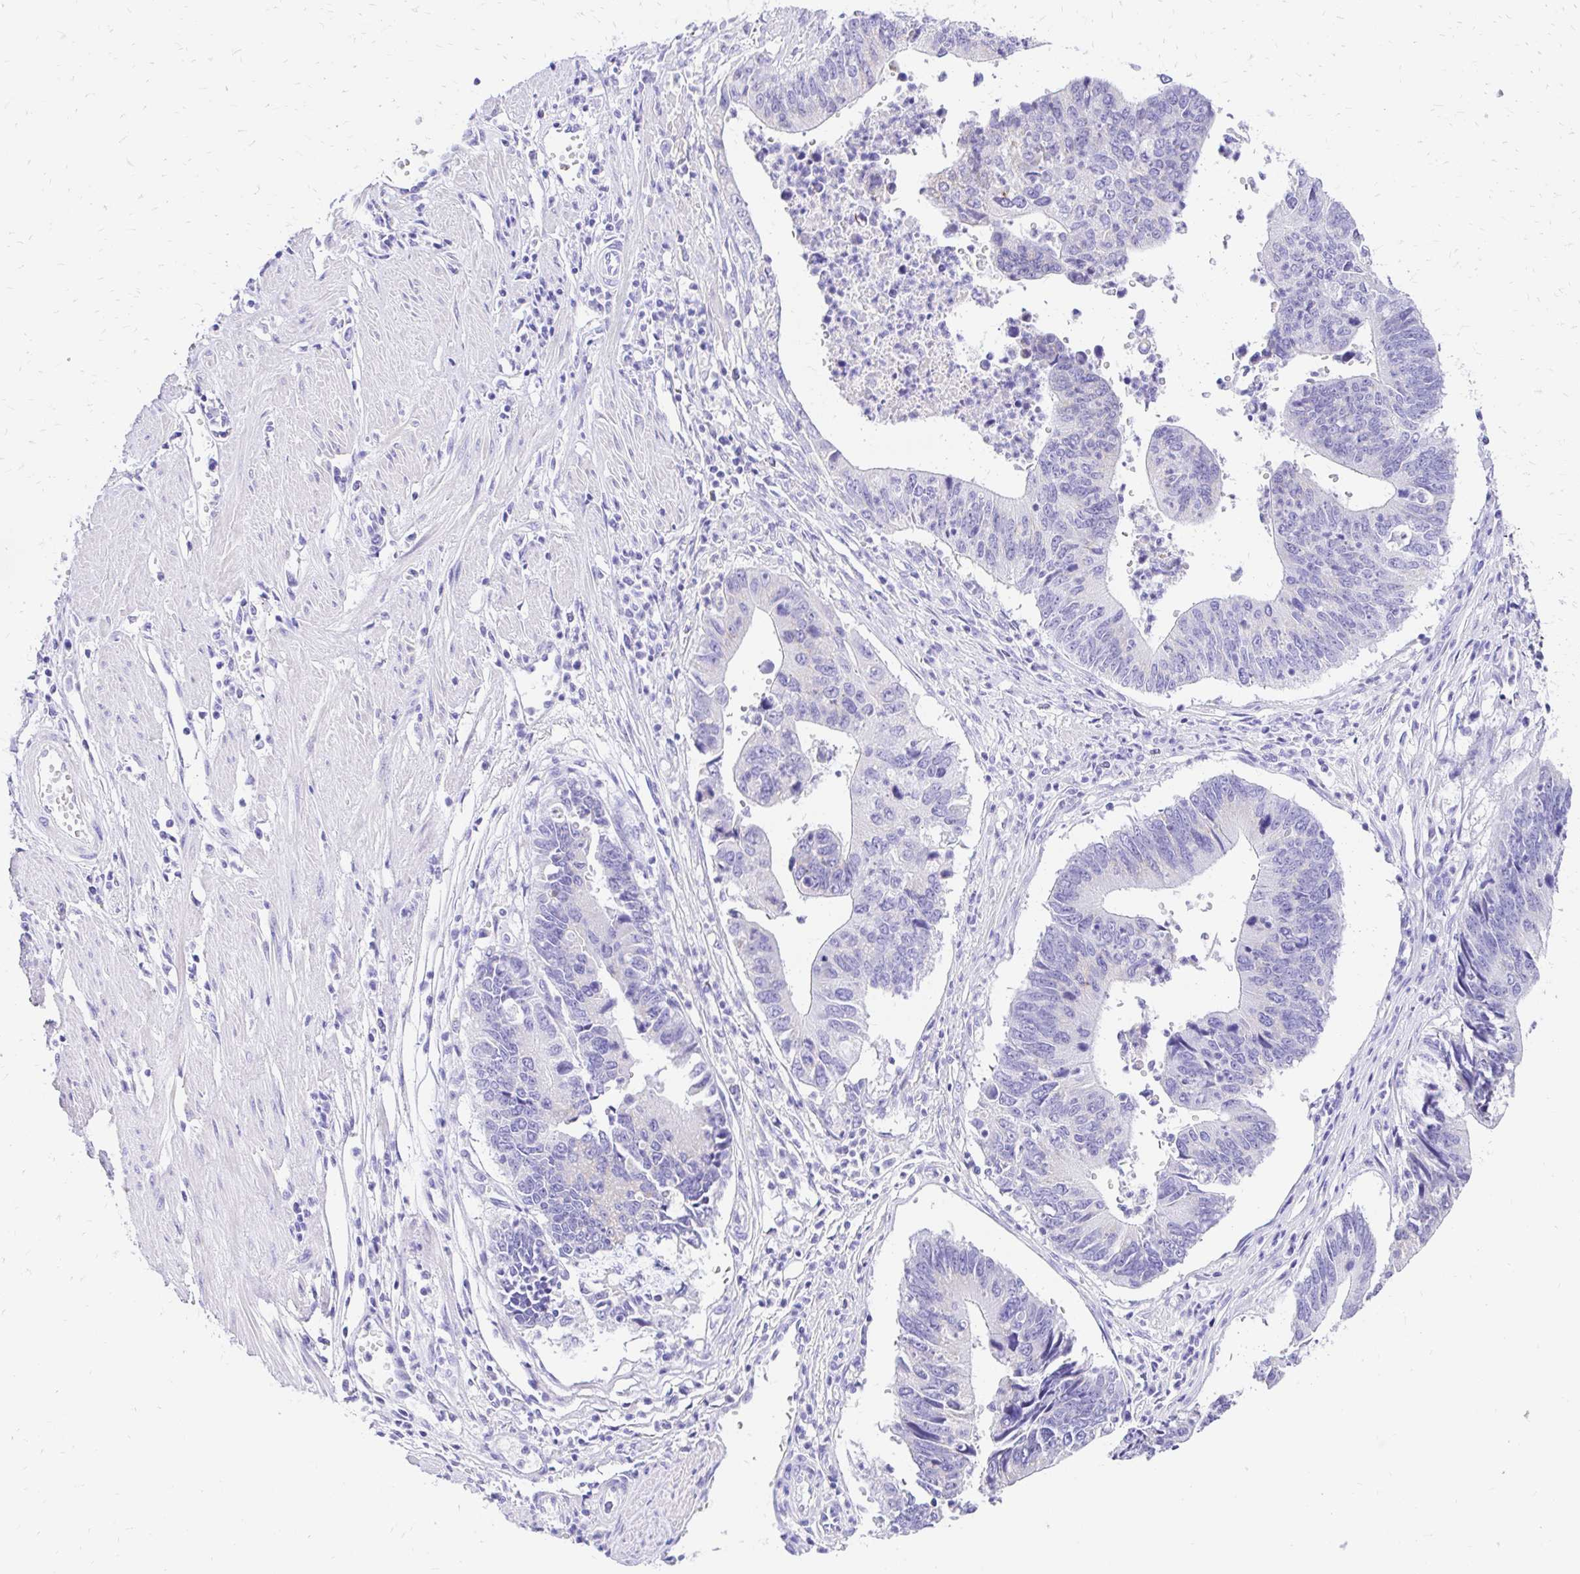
{"staining": {"intensity": "negative", "quantity": "none", "location": "none"}, "tissue": "stomach cancer", "cell_type": "Tumor cells", "image_type": "cancer", "snomed": [{"axis": "morphology", "description": "Adenocarcinoma, NOS"}, {"axis": "topography", "description": "Stomach"}], "caption": "DAB (3,3'-diaminobenzidine) immunohistochemical staining of stomach cancer reveals no significant staining in tumor cells.", "gene": "S100G", "patient": {"sex": "male", "age": 59}}